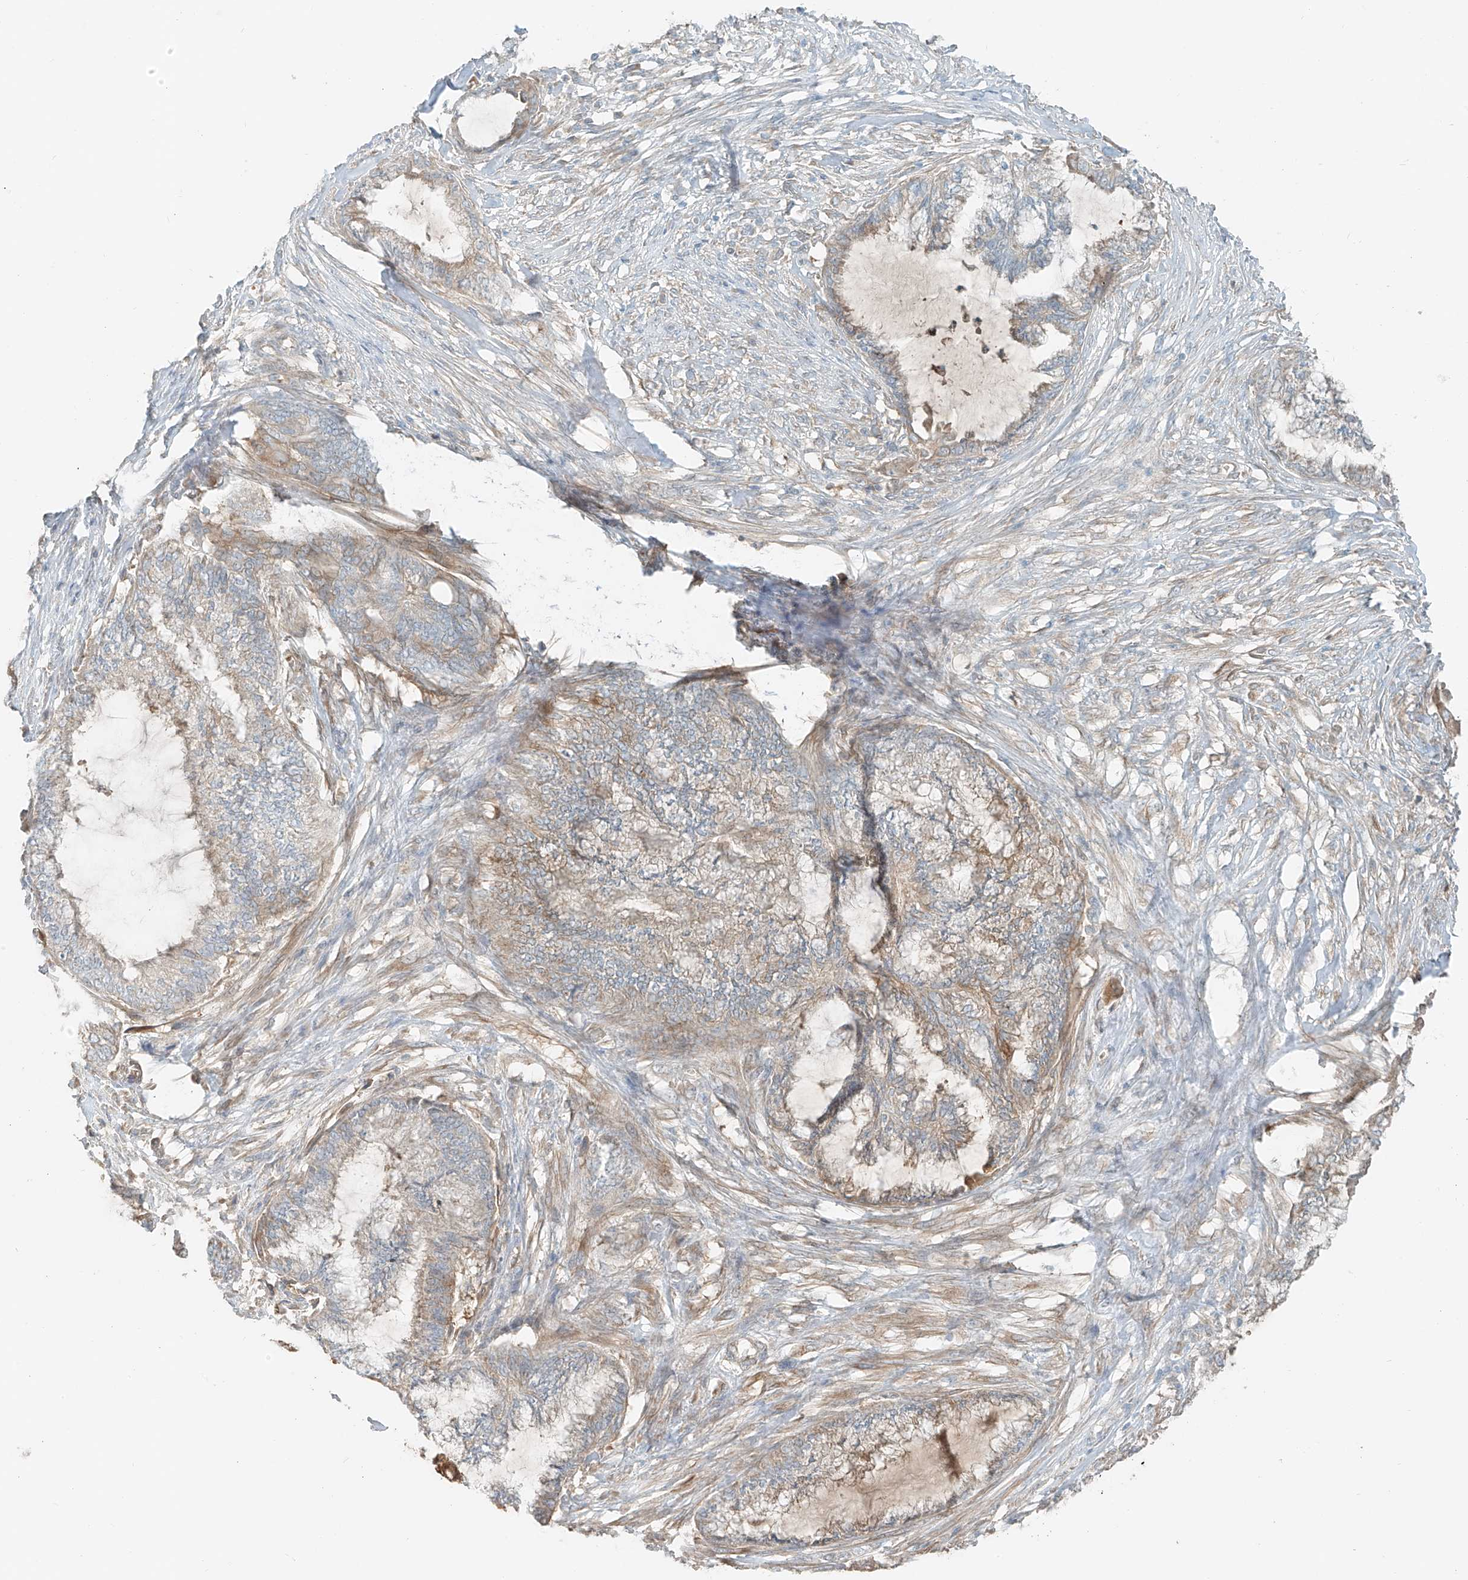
{"staining": {"intensity": "negative", "quantity": "none", "location": "none"}, "tissue": "endometrial cancer", "cell_type": "Tumor cells", "image_type": "cancer", "snomed": [{"axis": "morphology", "description": "Adenocarcinoma, NOS"}, {"axis": "topography", "description": "Endometrium"}], "caption": "Tumor cells are negative for brown protein staining in adenocarcinoma (endometrial).", "gene": "FSTL1", "patient": {"sex": "female", "age": 86}}